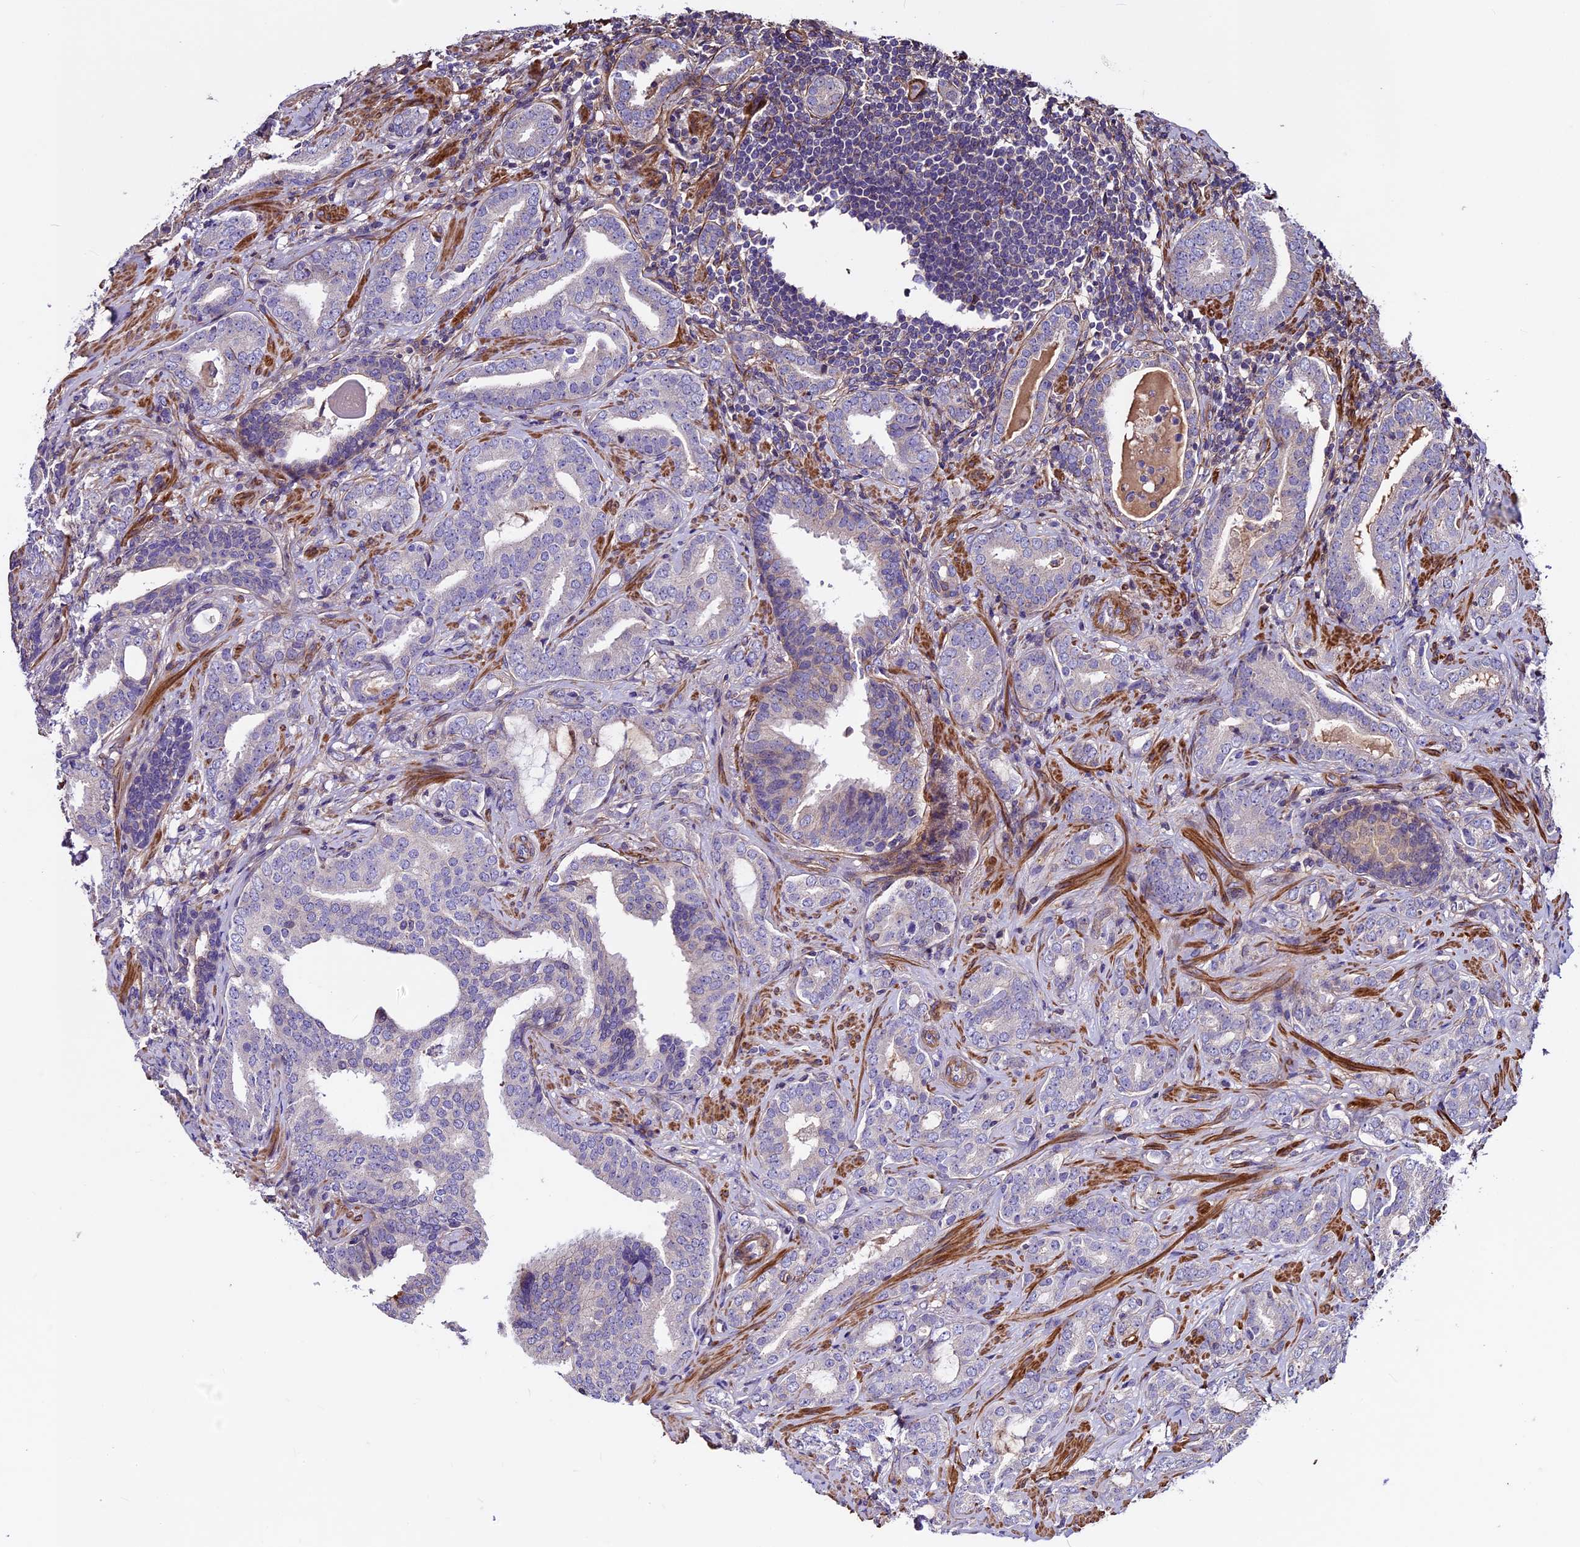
{"staining": {"intensity": "negative", "quantity": "none", "location": "none"}, "tissue": "prostate cancer", "cell_type": "Tumor cells", "image_type": "cancer", "snomed": [{"axis": "morphology", "description": "Adenocarcinoma, High grade"}, {"axis": "topography", "description": "Prostate"}], "caption": "Immunohistochemistry (IHC) image of human prostate cancer stained for a protein (brown), which exhibits no positivity in tumor cells.", "gene": "EVA1B", "patient": {"sex": "male", "age": 63}}